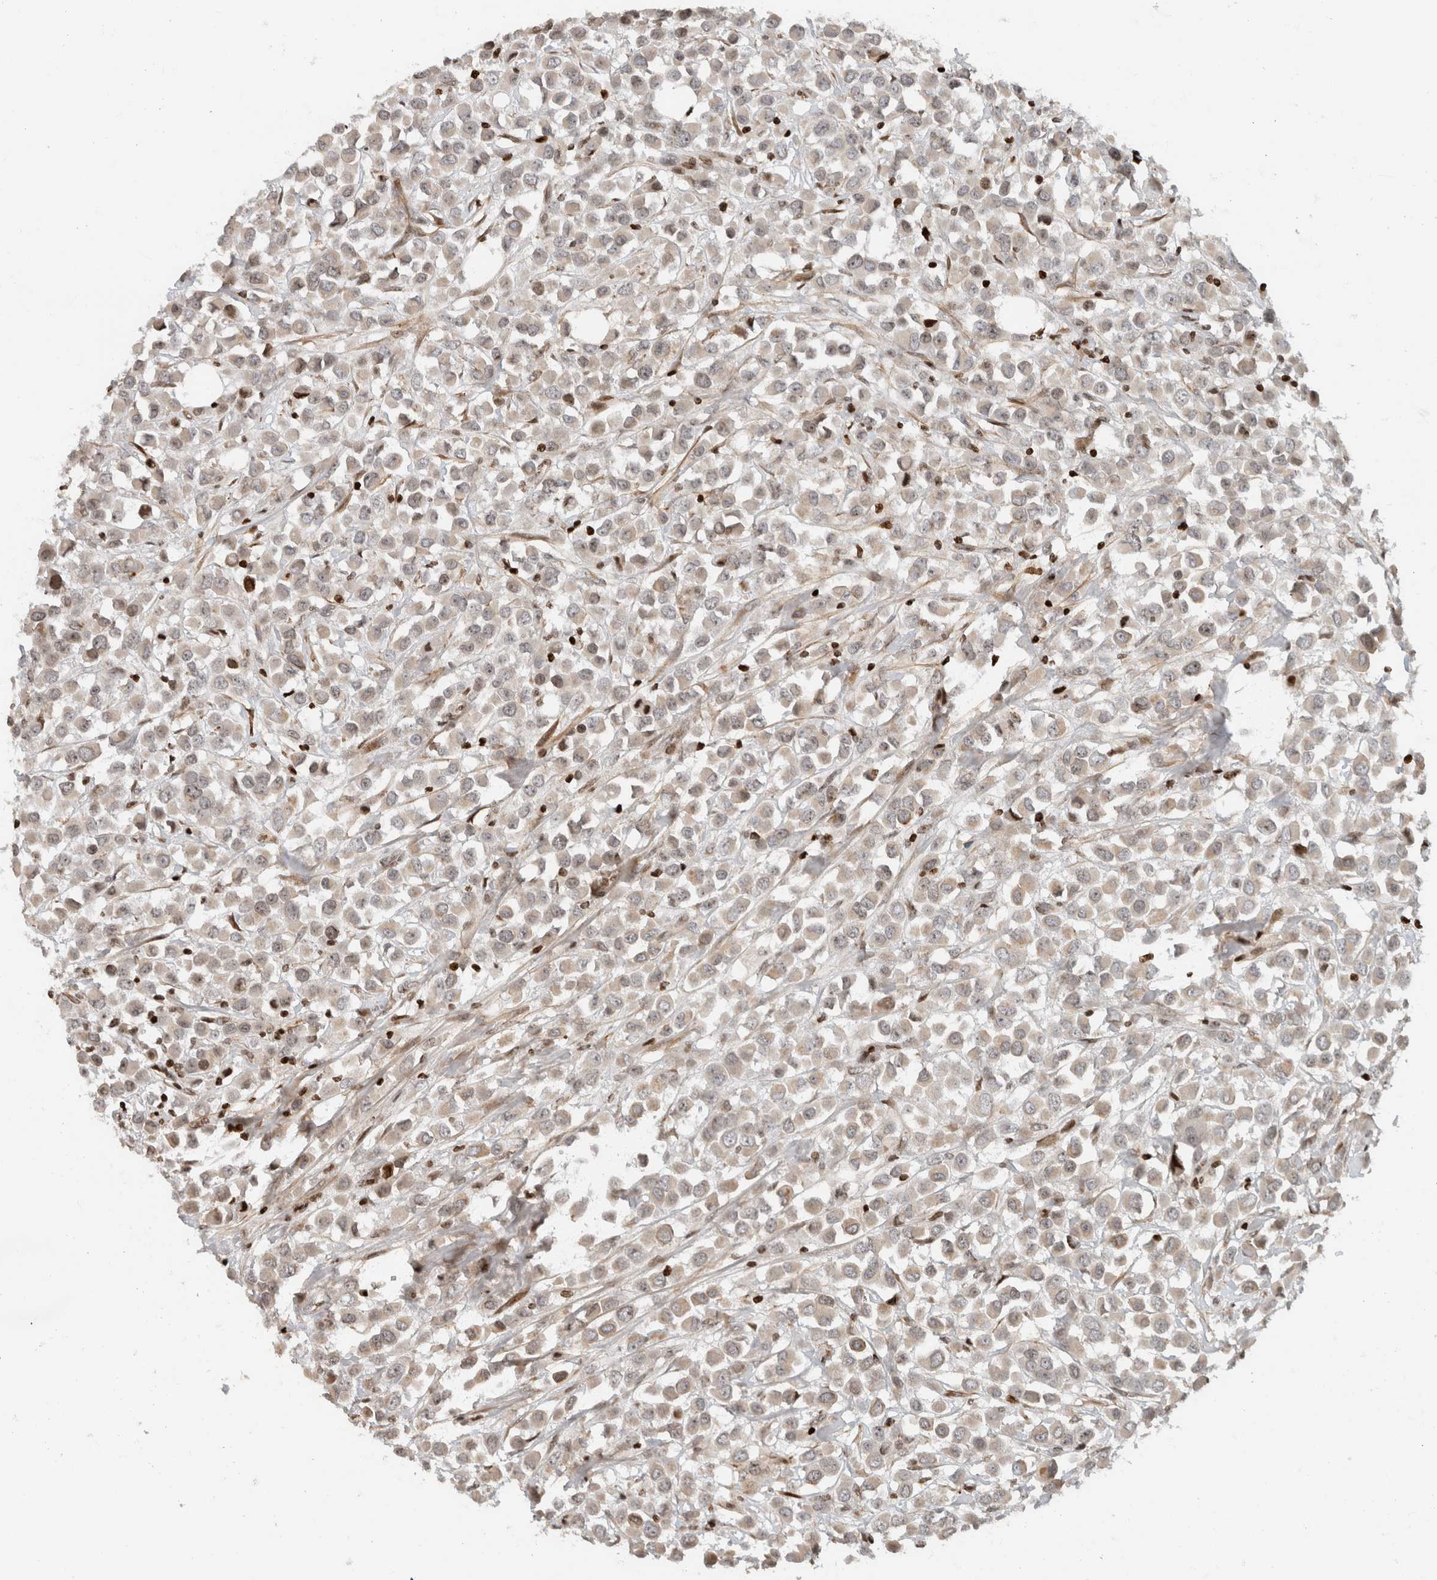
{"staining": {"intensity": "weak", "quantity": "25%-75%", "location": "cytoplasmic/membranous"}, "tissue": "breast cancer", "cell_type": "Tumor cells", "image_type": "cancer", "snomed": [{"axis": "morphology", "description": "Duct carcinoma"}, {"axis": "topography", "description": "Breast"}], "caption": "This micrograph reveals breast cancer (invasive ductal carcinoma) stained with IHC to label a protein in brown. The cytoplasmic/membranous of tumor cells show weak positivity for the protein. Nuclei are counter-stained blue.", "gene": "GINS4", "patient": {"sex": "female", "age": 61}}